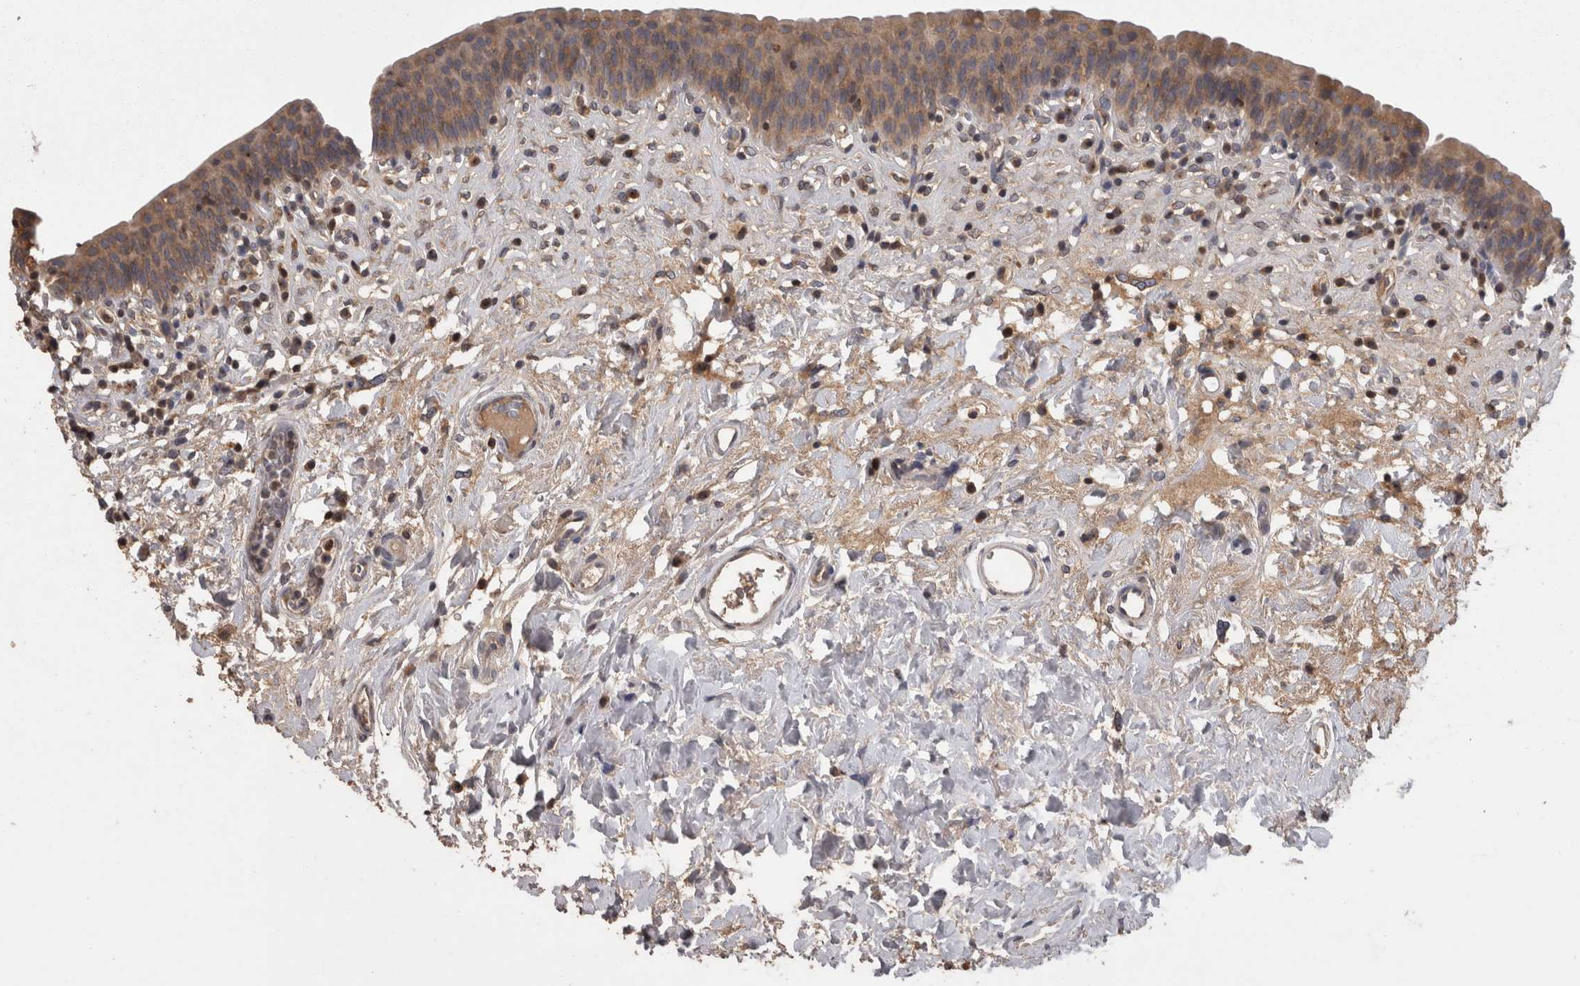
{"staining": {"intensity": "moderate", "quantity": ">75%", "location": "cytoplasmic/membranous"}, "tissue": "urinary bladder", "cell_type": "Urothelial cells", "image_type": "normal", "snomed": [{"axis": "morphology", "description": "Normal tissue, NOS"}, {"axis": "topography", "description": "Urinary bladder"}], "caption": "Urothelial cells demonstrate medium levels of moderate cytoplasmic/membranous staining in about >75% of cells in unremarkable human urinary bladder. (brown staining indicates protein expression, while blue staining denotes nuclei).", "gene": "PCM1", "patient": {"sex": "male", "age": 83}}